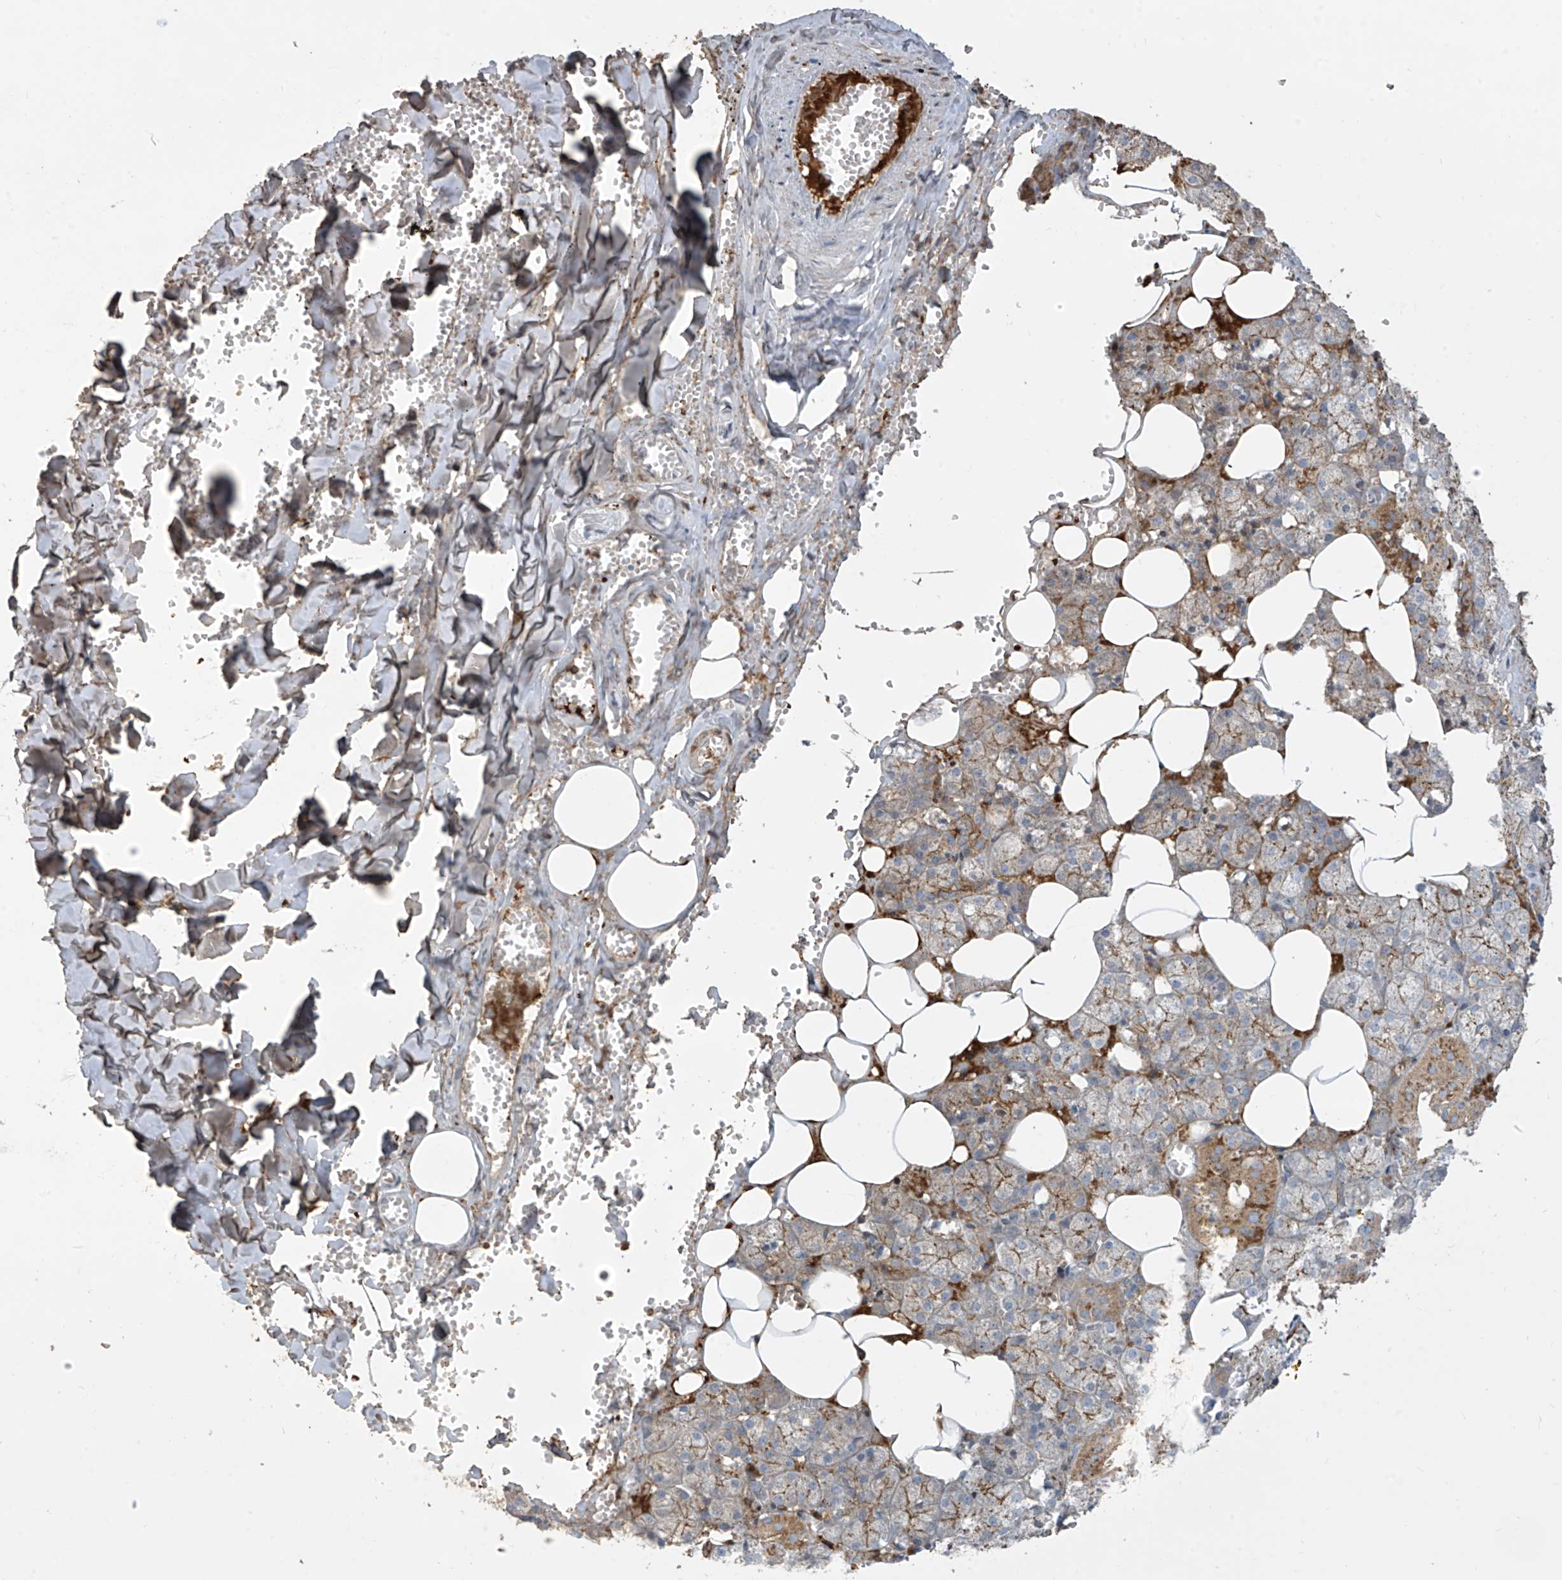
{"staining": {"intensity": "moderate", "quantity": "25%-75%", "location": "cytoplasmic/membranous"}, "tissue": "salivary gland", "cell_type": "Glandular cells", "image_type": "normal", "snomed": [{"axis": "morphology", "description": "Normal tissue, NOS"}, {"axis": "topography", "description": "Salivary gland"}], "caption": "Glandular cells display medium levels of moderate cytoplasmic/membranous staining in approximately 25%-75% of cells in benign human salivary gland.", "gene": "ABTB1", "patient": {"sex": "male", "age": 62}}